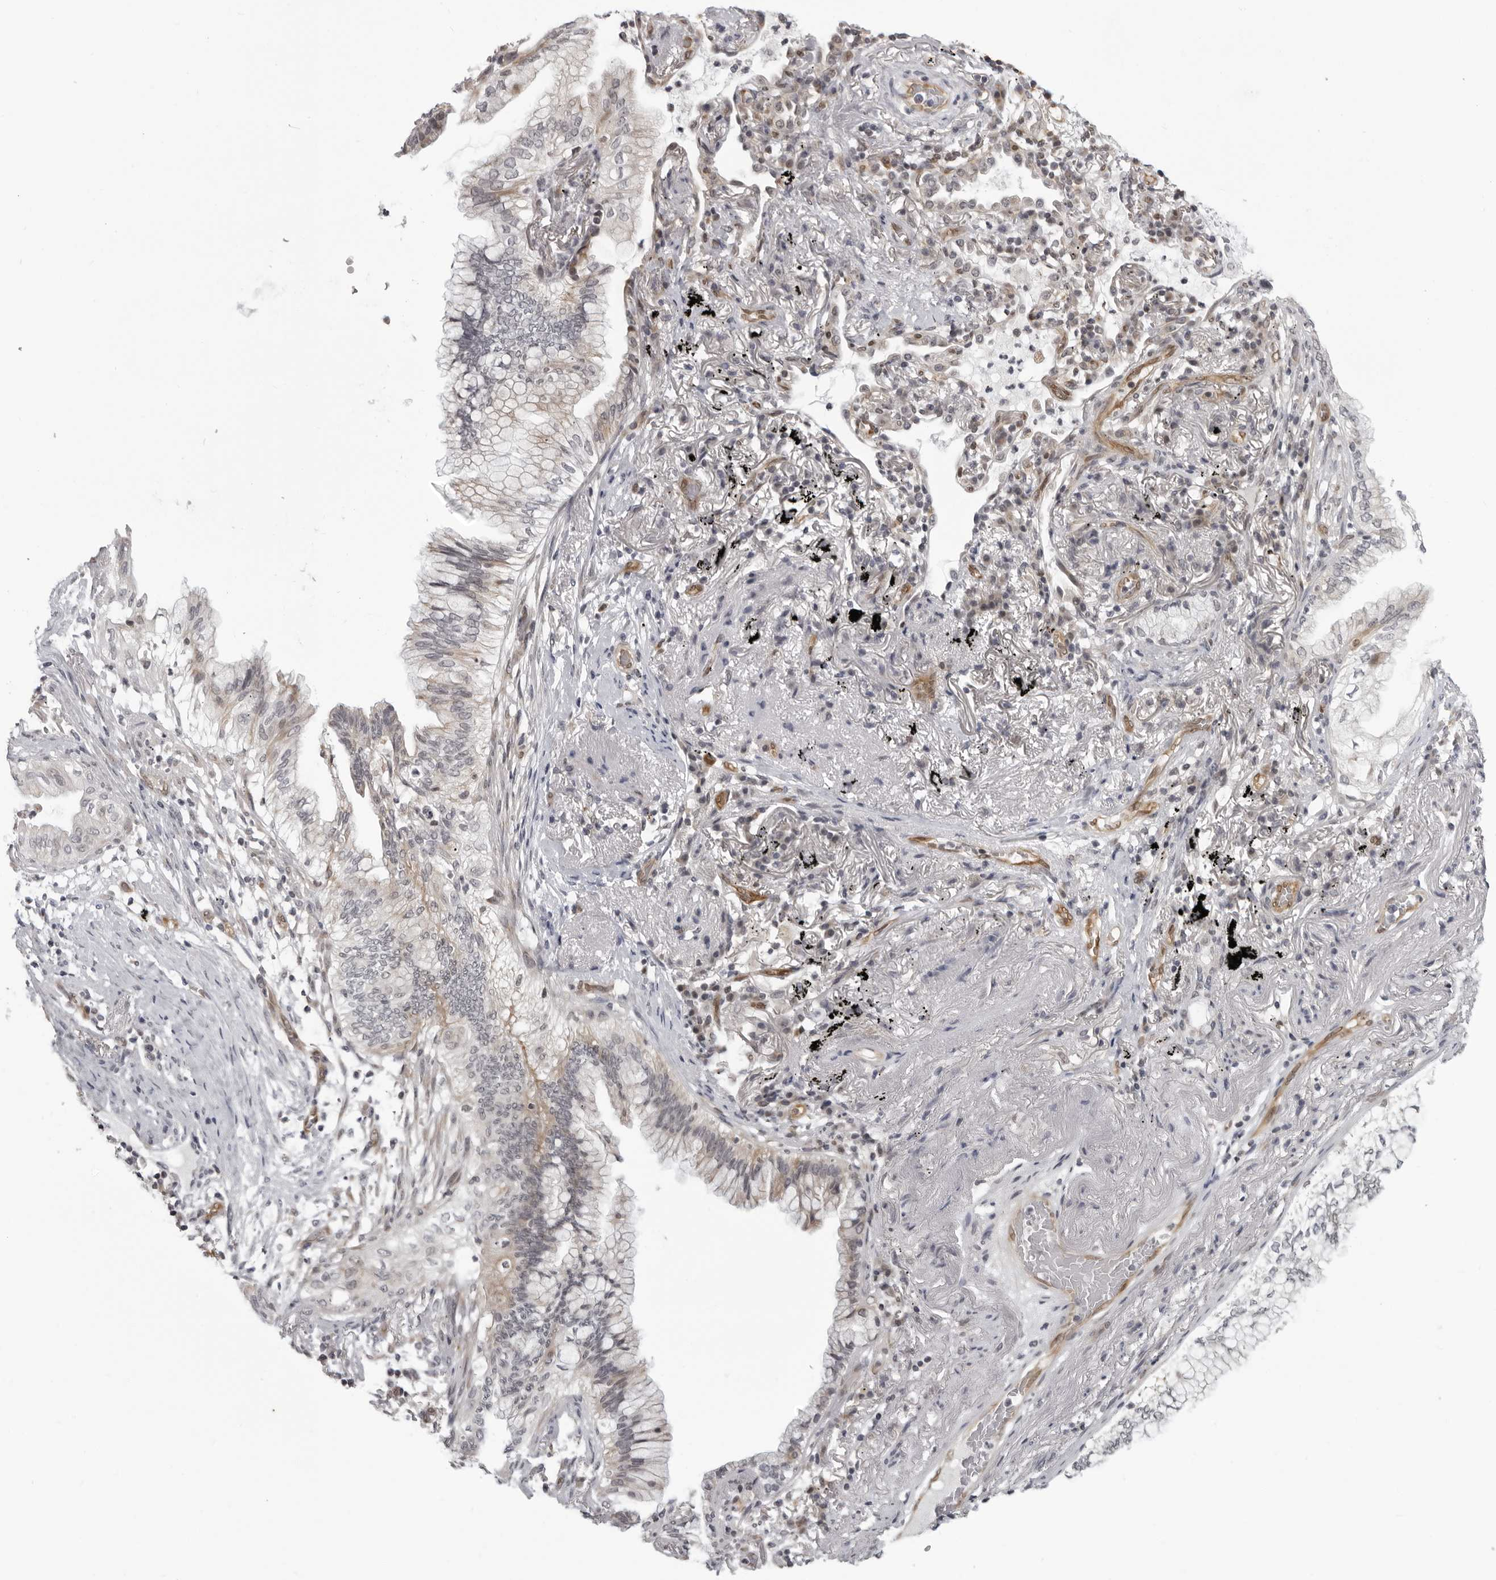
{"staining": {"intensity": "weak", "quantity": "<25%", "location": "nuclear"}, "tissue": "lung cancer", "cell_type": "Tumor cells", "image_type": "cancer", "snomed": [{"axis": "morphology", "description": "Adenocarcinoma, NOS"}, {"axis": "topography", "description": "Lung"}], "caption": "Immunohistochemistry (IHC) of human lung cancer reveals no staining in tumor cells. Nuclei are stained in blue.", "gene": "MAPK12", "patient": {"sex": "female", "age": 70}}